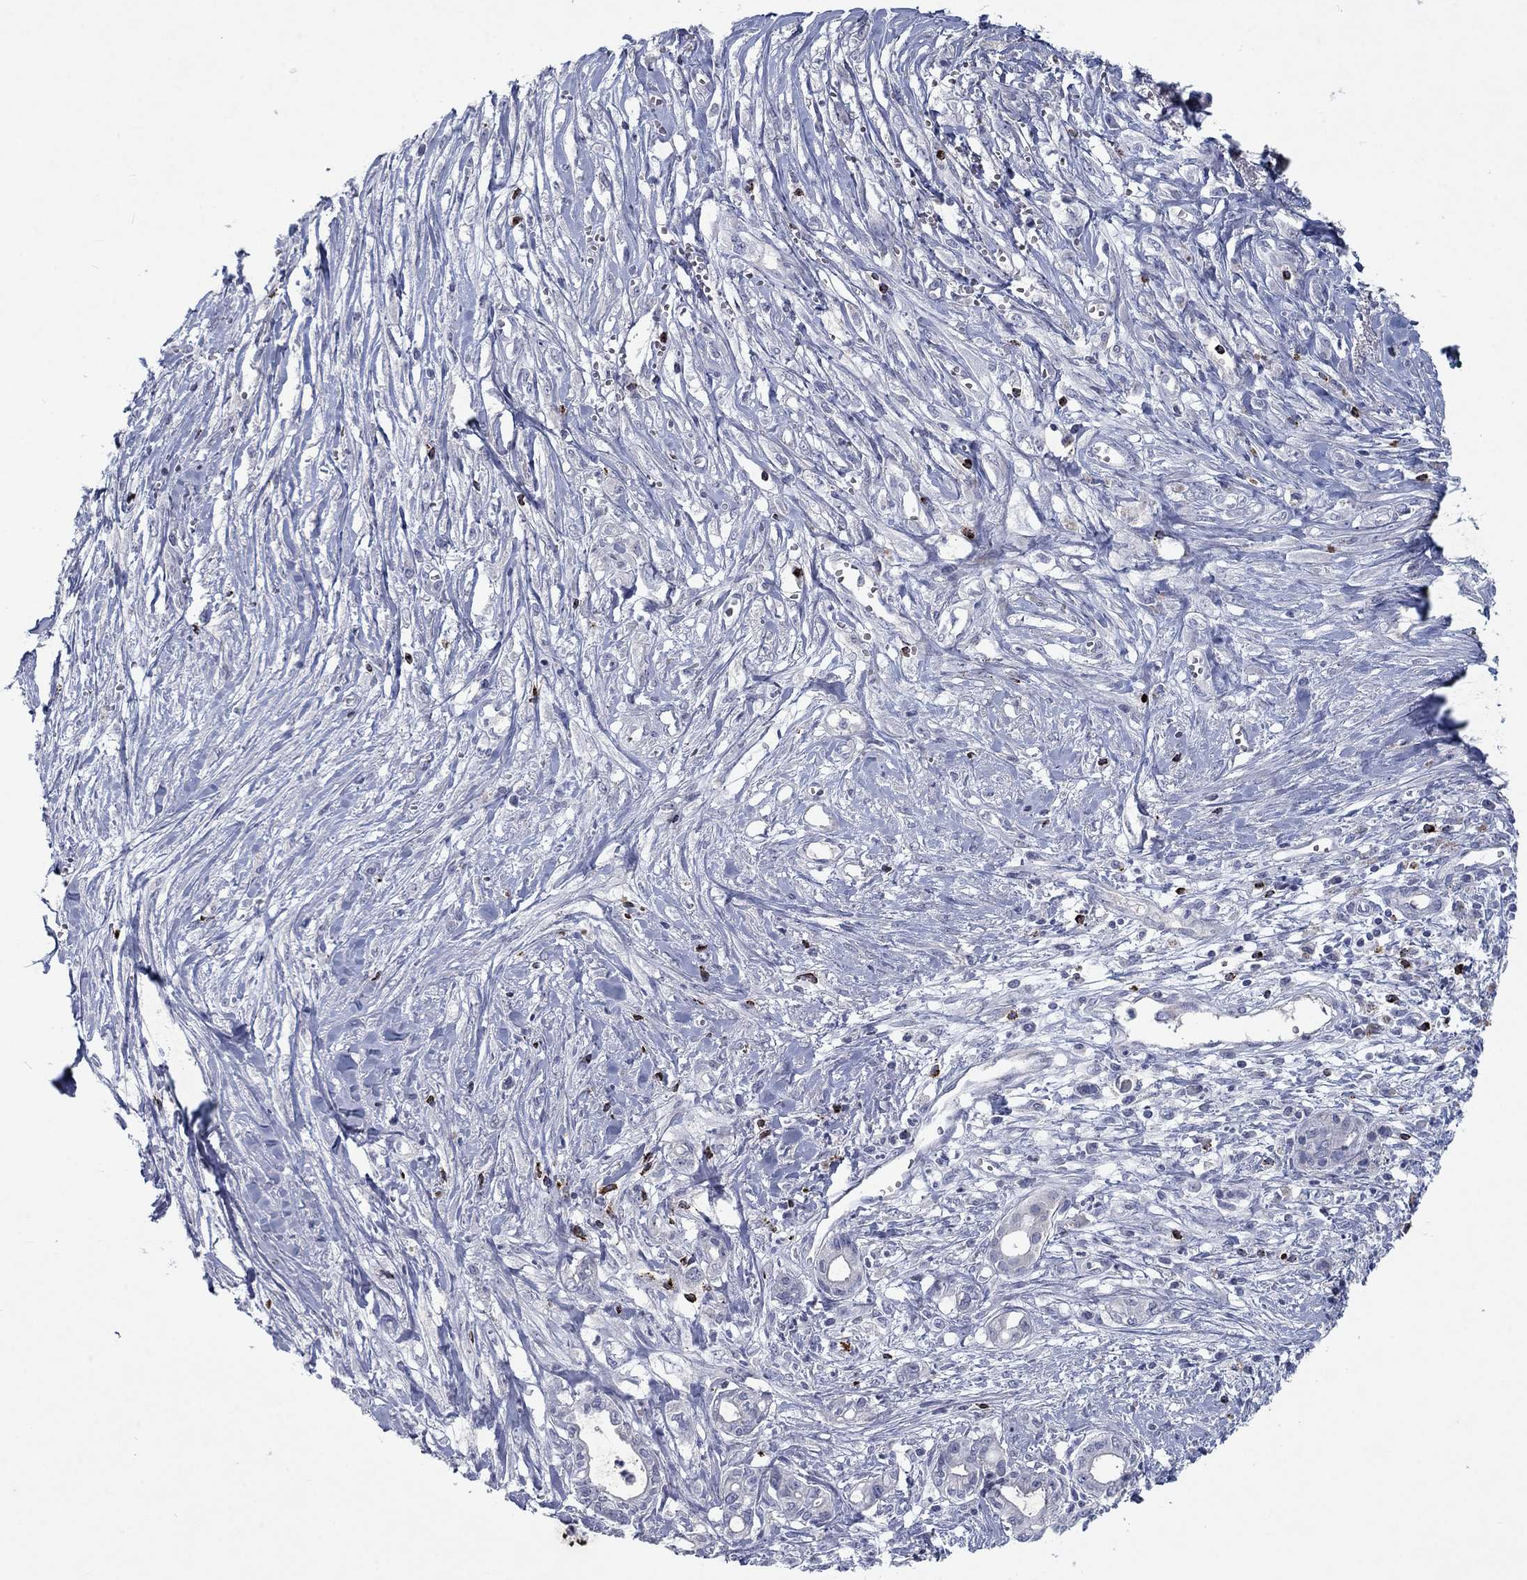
{"staining": {"intensity": "negative", "quantity": "none", "location": "none"}, "tissue": "pancreatic cancer", "cell_type": "Tumor cells", "image_type": "cancer", "snomed": [{"axis": "morphology", "description": "Adenocarcinoma, NOS"}, {"axis": "topography", "description": "Pancreas"}], "caption": "Pancreatic cancer (adenocarcinoma) stained for a protein using immunohistochemistry (IHC) shows no expression tumor cells.", "gene": "GZMA", "patient": {"sex": "male", "age": 71}}